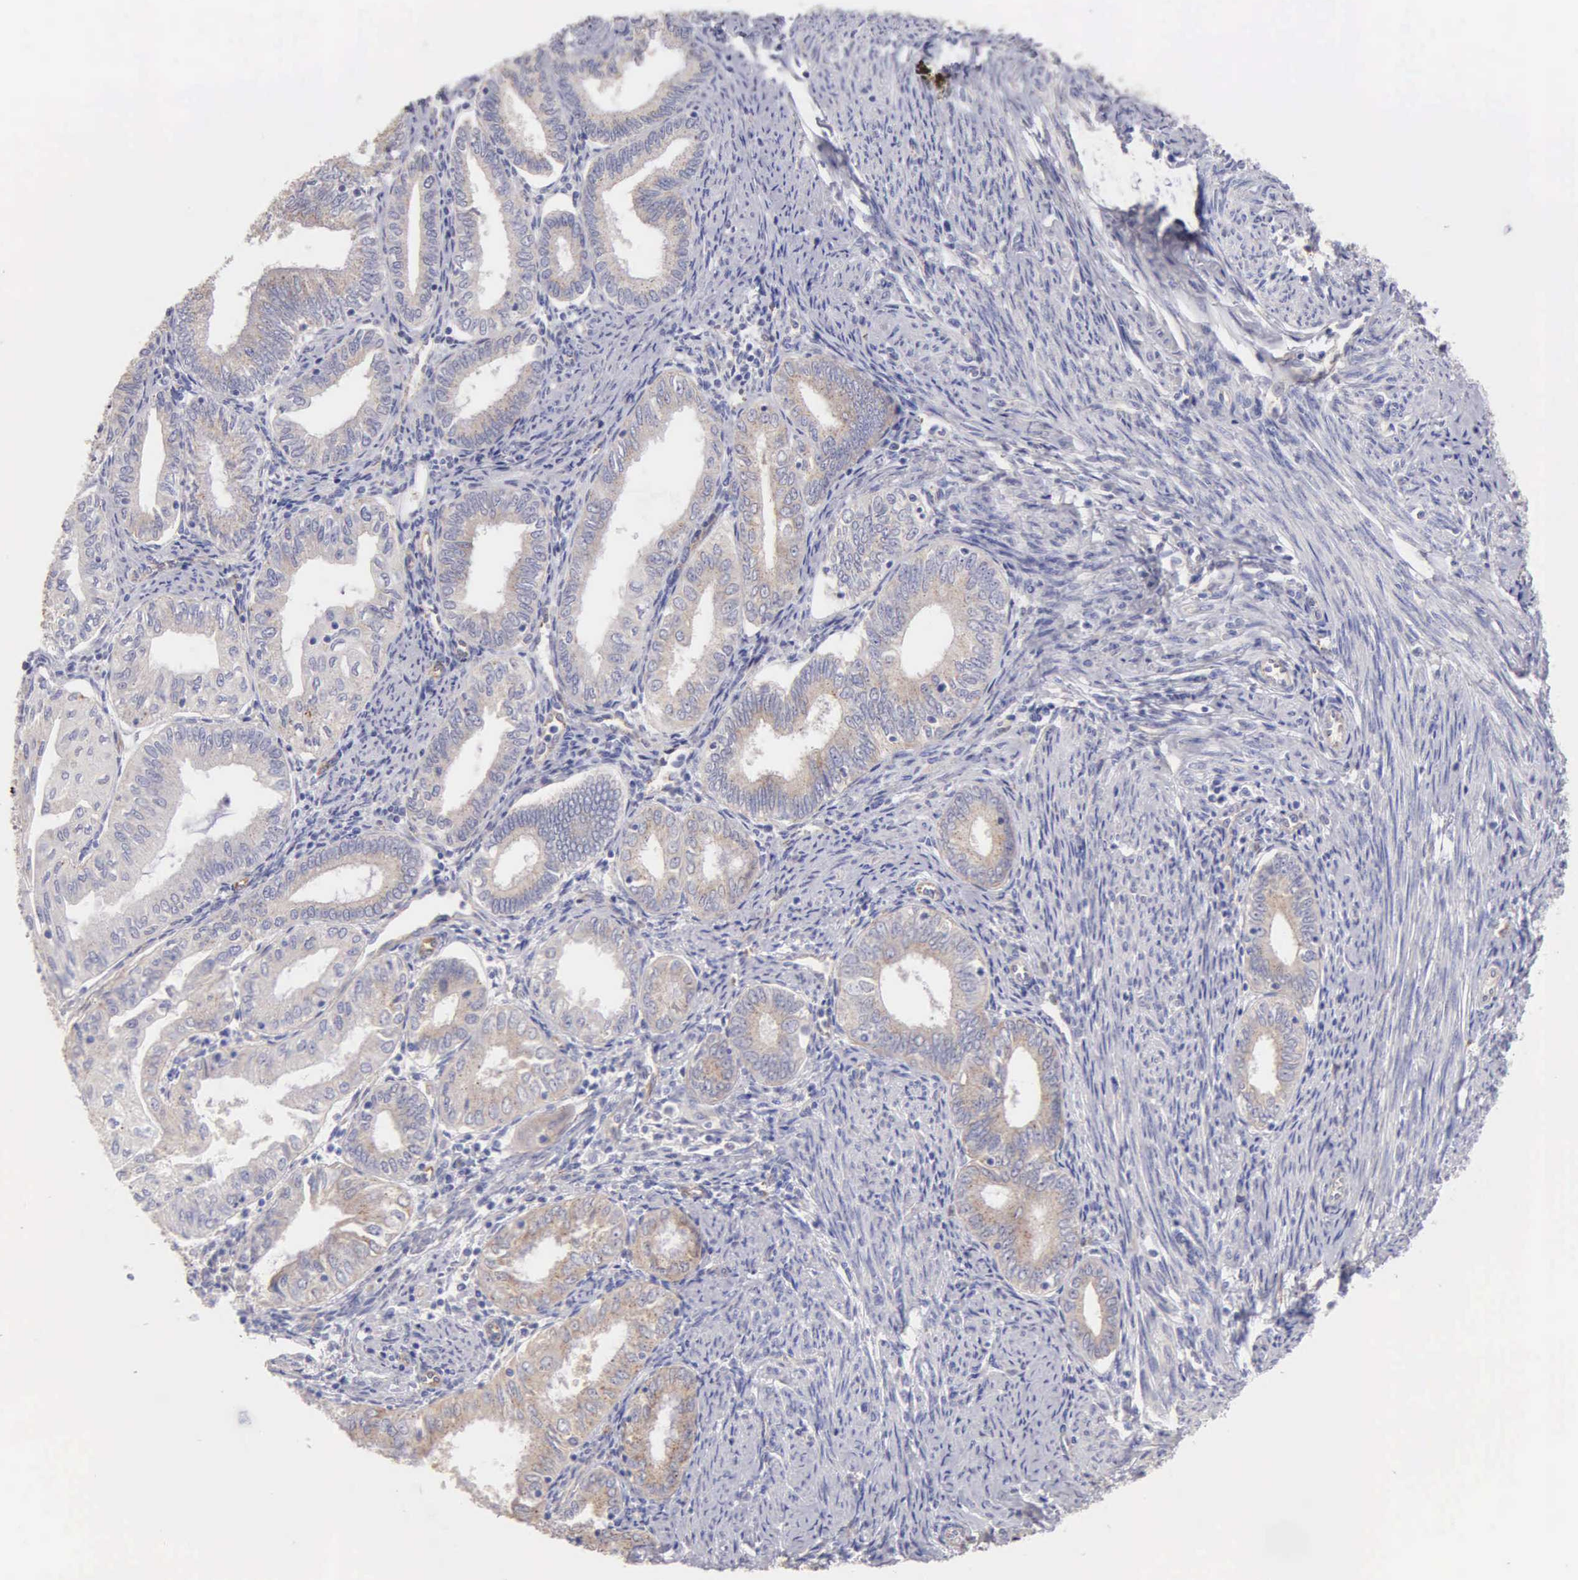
{"staining": {"intensity": "weak", "quantity": ">75%", "location": "cytoplasmic/membranous"}, "tissue": "endometrial cancer", "cell_type": "Tumor cells", "image_type": "cancer", "snomed": [{"axis": "morphology", "description": "Adenocarcinoma, NOS"}, {"axis": "topography", "description": "Endometrium"}], "caption": "A high-resolution histopathology image shows immunohistochemistry (IHC) staining of adenocarcinoma (endometrial), which reveals weak cytoplasmic/membranous expression in about >75% of tumor cells. (DAB IHC, brown staining for protein, blue staining for nuclei).", "gene": "APP", "patient": {"sex": "female", "age": 55}}